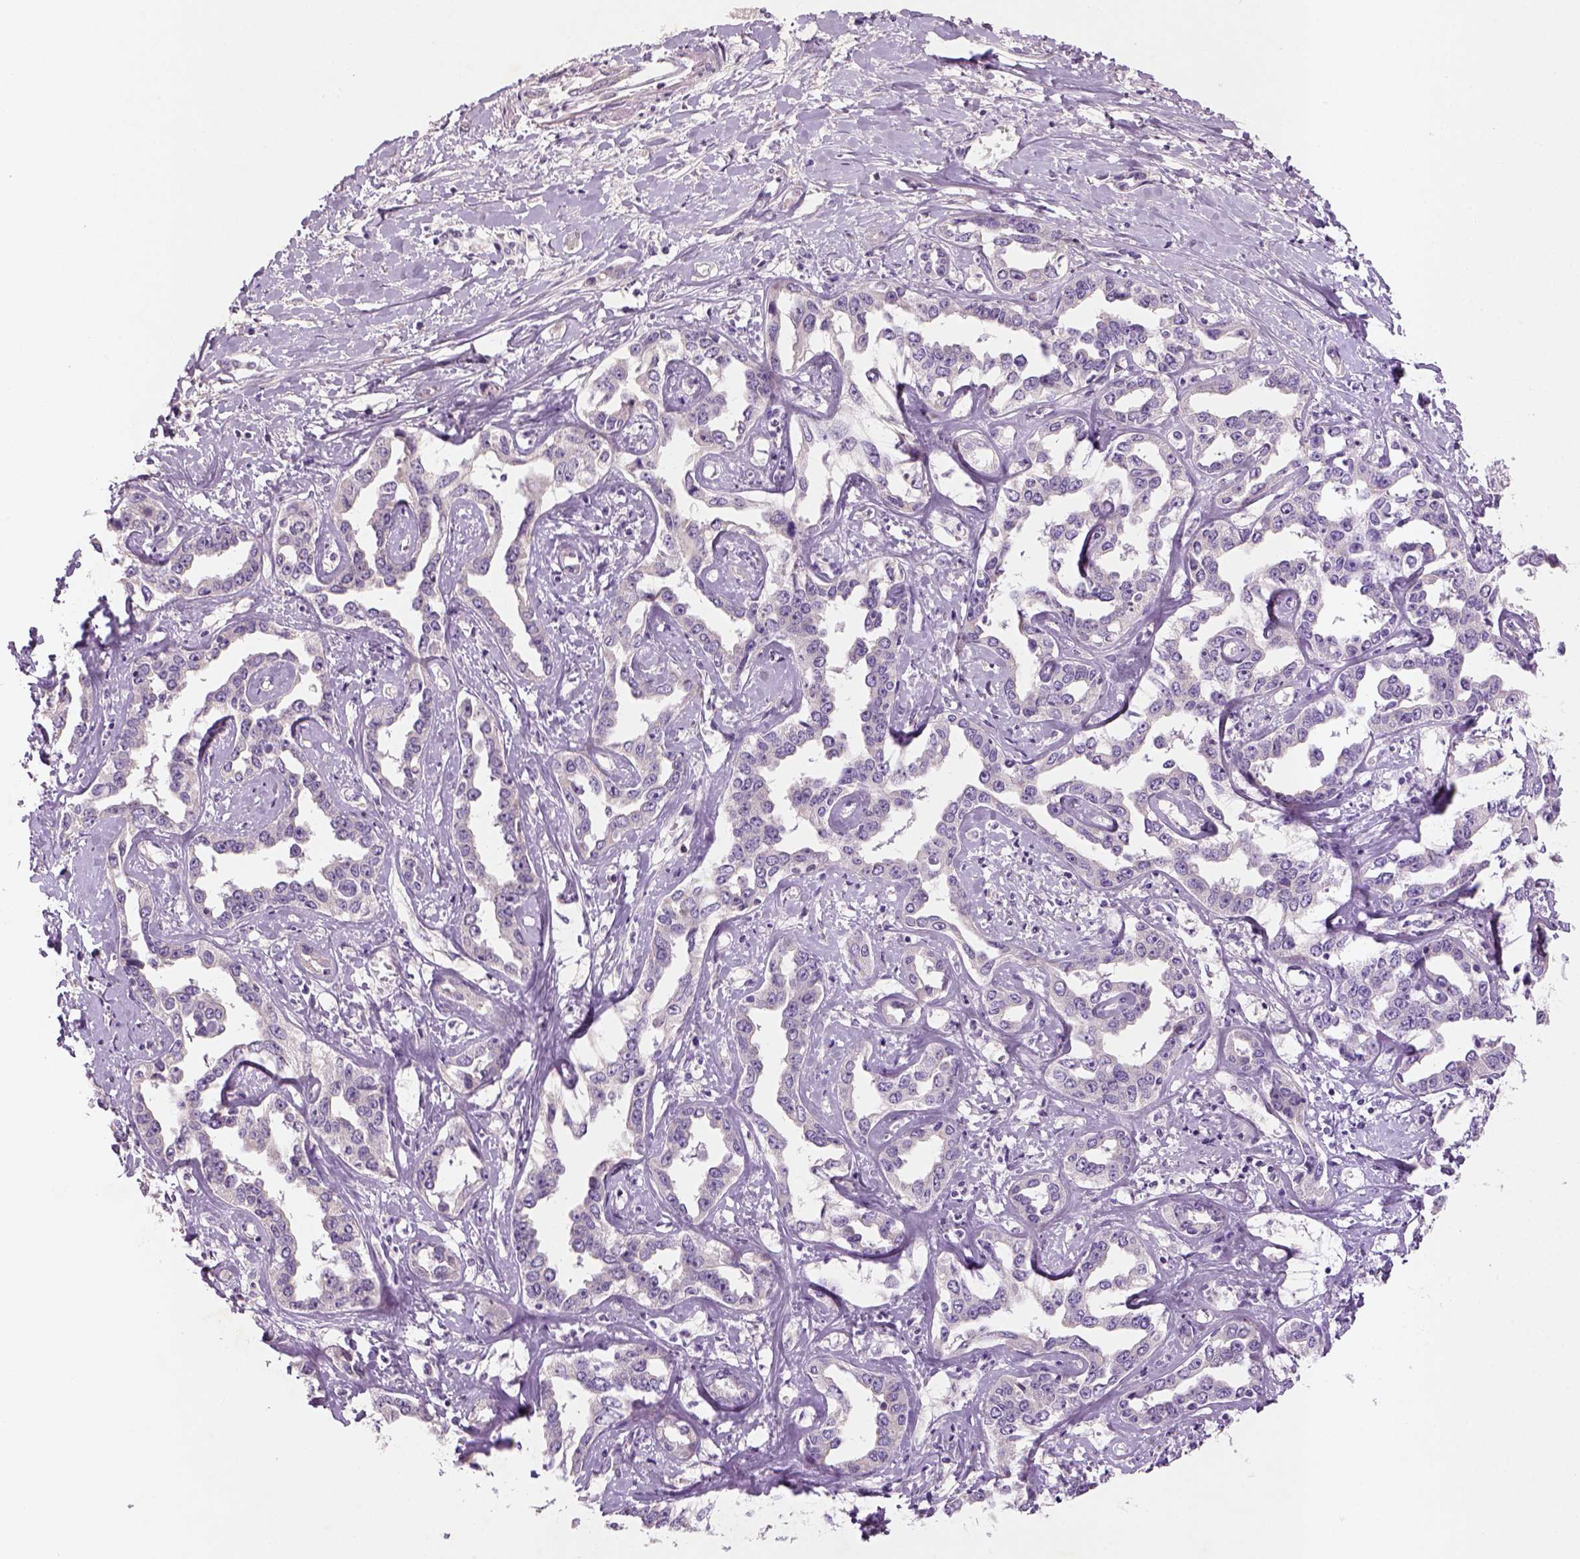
{"staining": {"intensity": "negative", "quantity": "none", "location": "none"}, "tissue": "liver cancer", "cell_type": "Tumor cells", "image_type": "cancer", "snomed": [{"axis": "morphology", "description": "Cholangiocarcinoma"}, {"axis": "topography", "description": "Liver"}], "caption": "Tumor cells are negative for protein expression in human liver cholangiocarcinoma.", "gene": "NUDT6", "patient": {"sex": "male", "age": 59}}